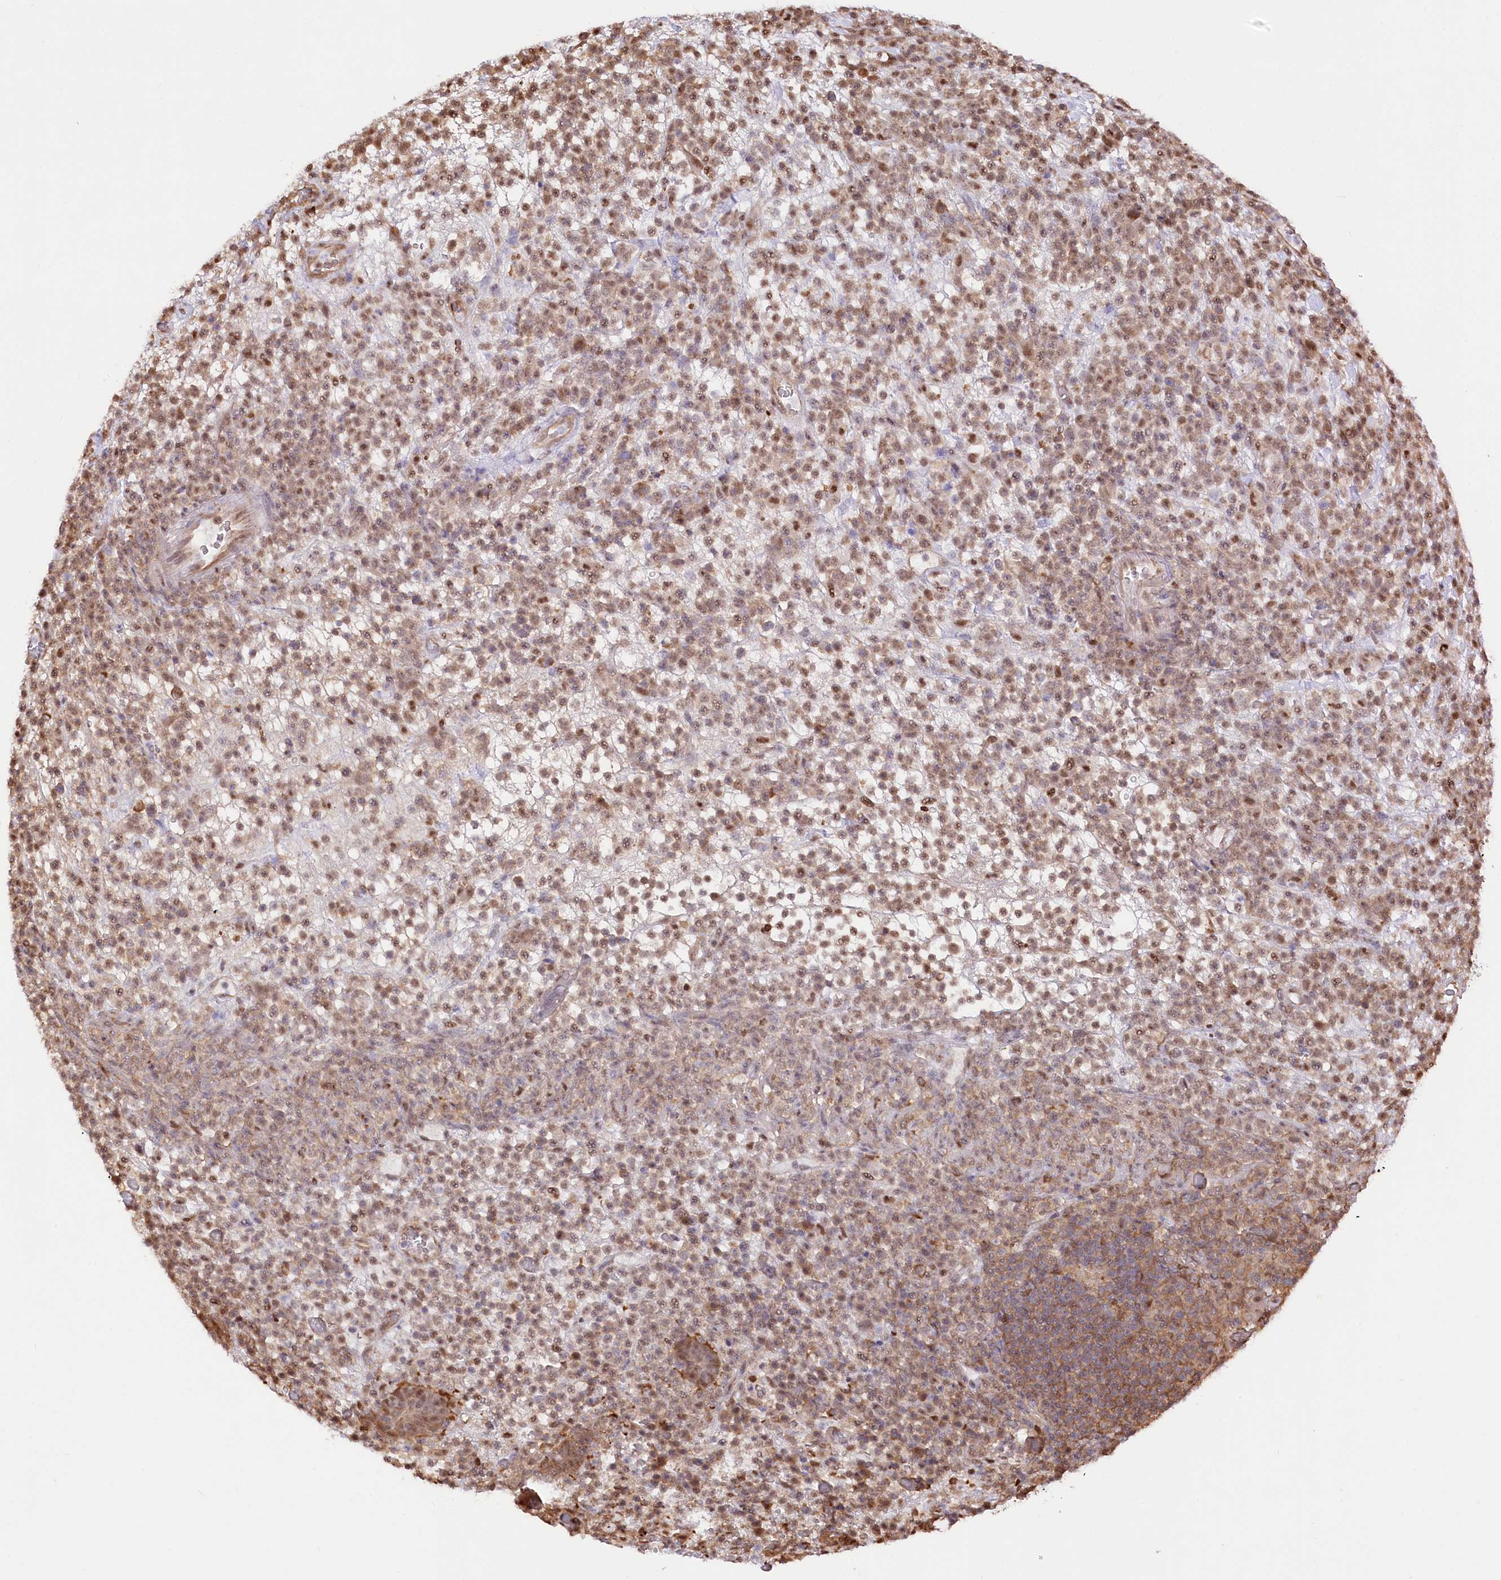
{"staining": {"intensity": "moderate", "quantity": ">75%", "location": "nuclear"}, "tissue": "lymphoma", "cell_type": "Tumor cells", "image_type": "cancer", "snomed": [{"axis": "morphology", "description": "Malignant lymphoma, non-Hodgkin's type, High grade"}, {"axis": "topography", "description": "Colon"}], "caption": "Lymphoma stained for a protein displays moderate nuclear positivity in tumor cells.", "gene": "PSMA1", "patient": {"sex": "female", "age": 53}}